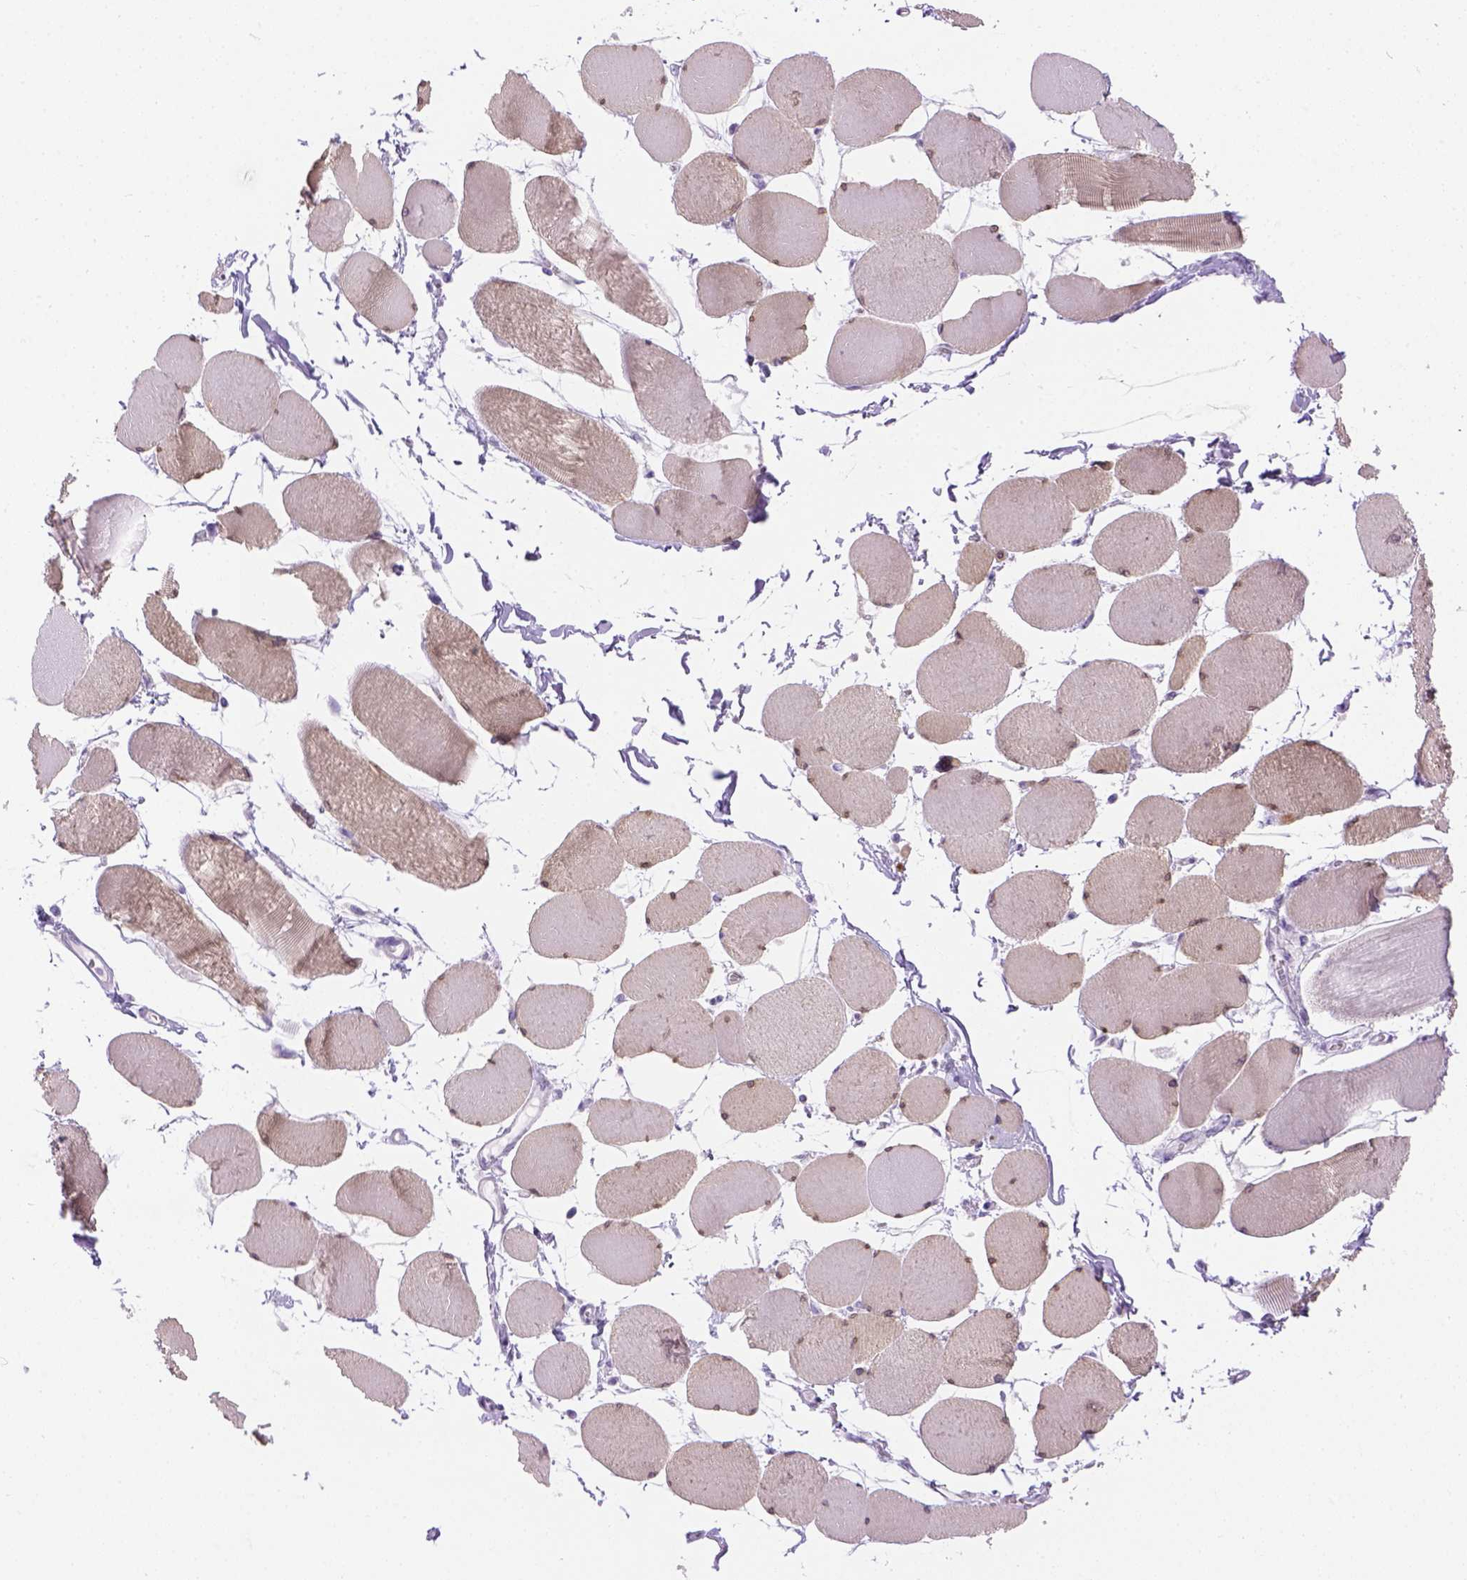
{"staining": {"intensity": "moderate", "quantity": ">75%", "location": "cytoplasmic/membranous,nuclear"}, "tissue": "skeletal muscle", "cell_type": "Myocytes", "image_type": "normal", "snomed": [{"axis": "morphology", "description": "Normal tissue, NOS"}, {"axis": "topography", "description": "Skeletal muscle"}], "caption": "Immunohistochemistry (IHC) of unremarkable skeletal muscle exhibits medium levels of moderate cytoplasmic/membranous,nuclear expression in about >75% of myocytes.", "gene": "TMEM38A", "patient": {"sex": "female", "age": 75}}